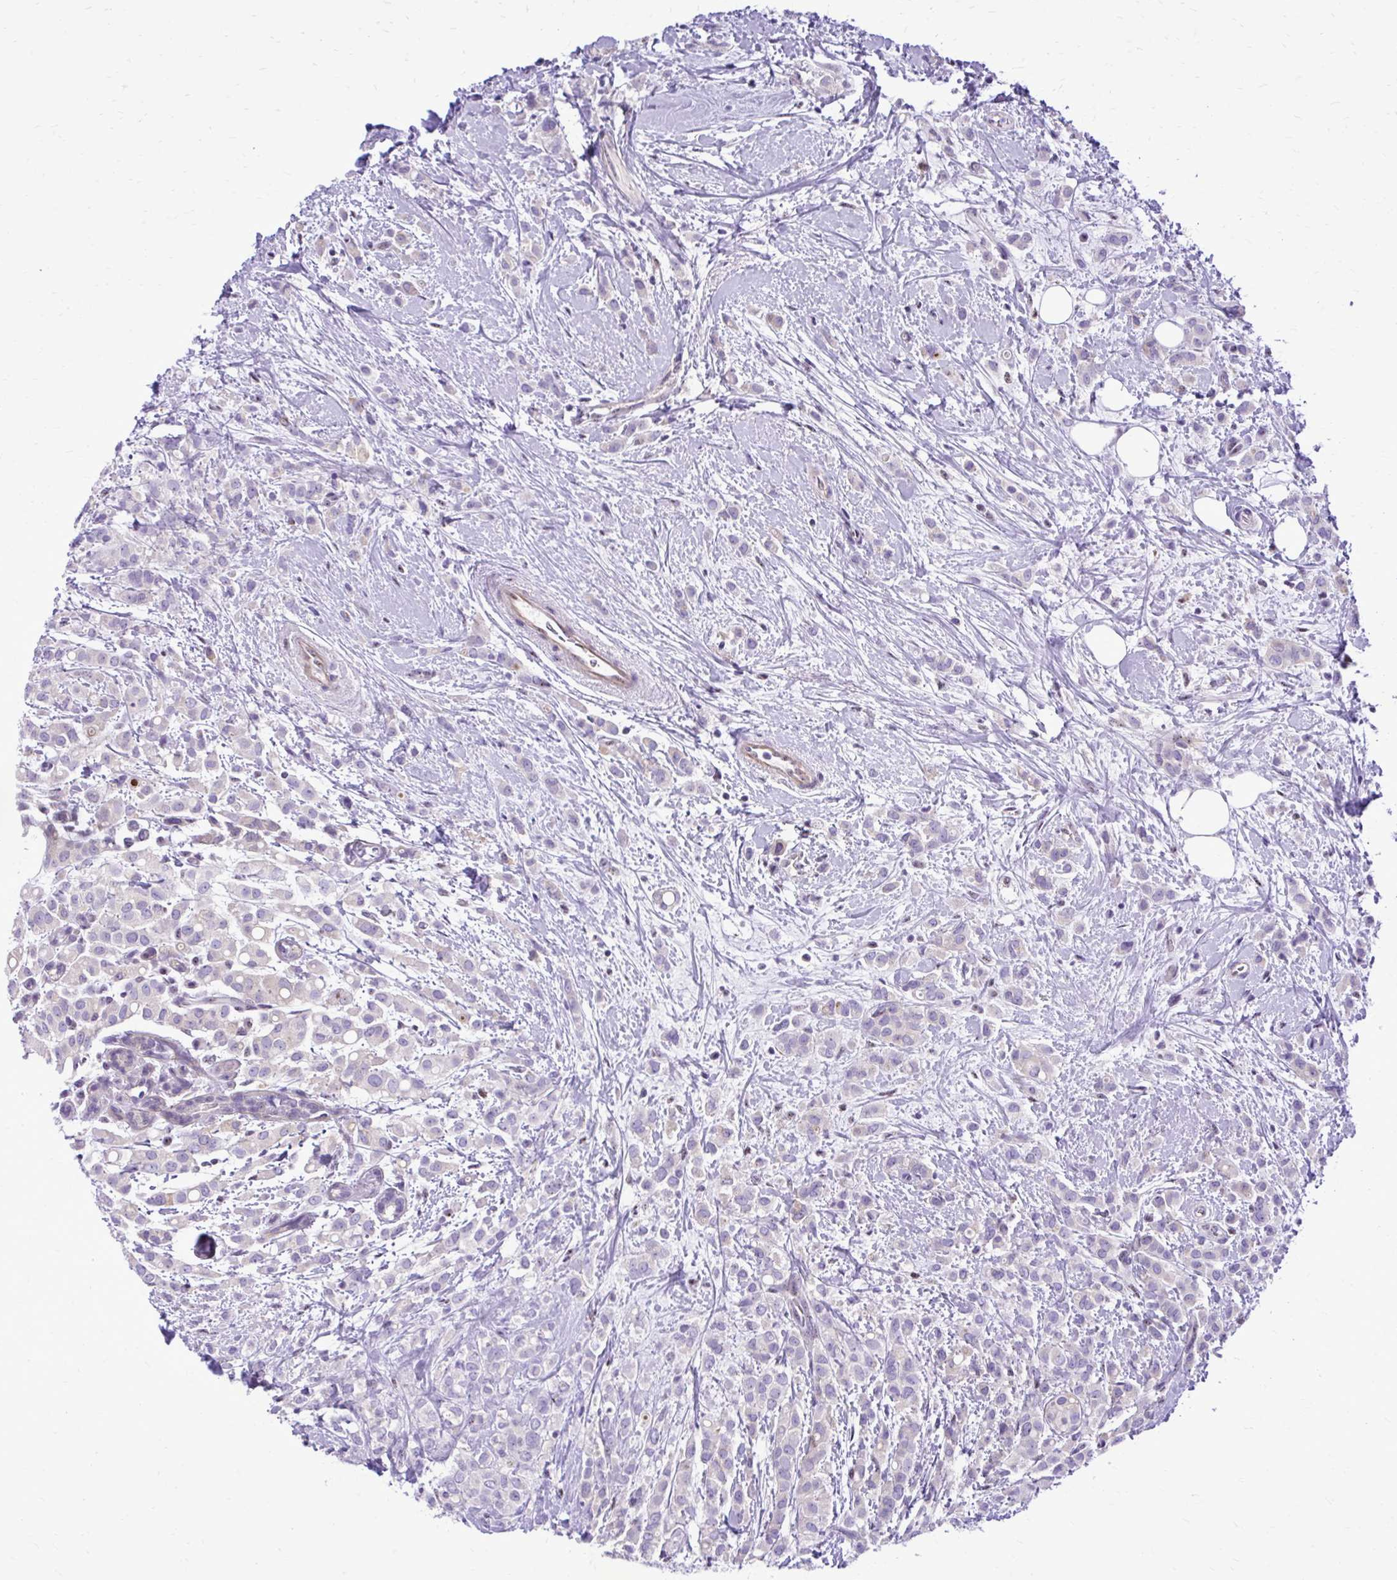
{"staining": {"intensity": "negative", "quantity": "none", "location": "none"}, "tissue": "breast cancer", "cell_type": "Tumor cells", "image_type": "cancer", "snomed": [{"axis": "morphology", "description": "Lobular carcinoma"}, {"axis": "topography", "description": "Breast"}], "caption": "Tumor cells are negative for protein expression in human breast cancer.", "gene": "RASL11B", "patient": {"sex": "female", "age": 68}}